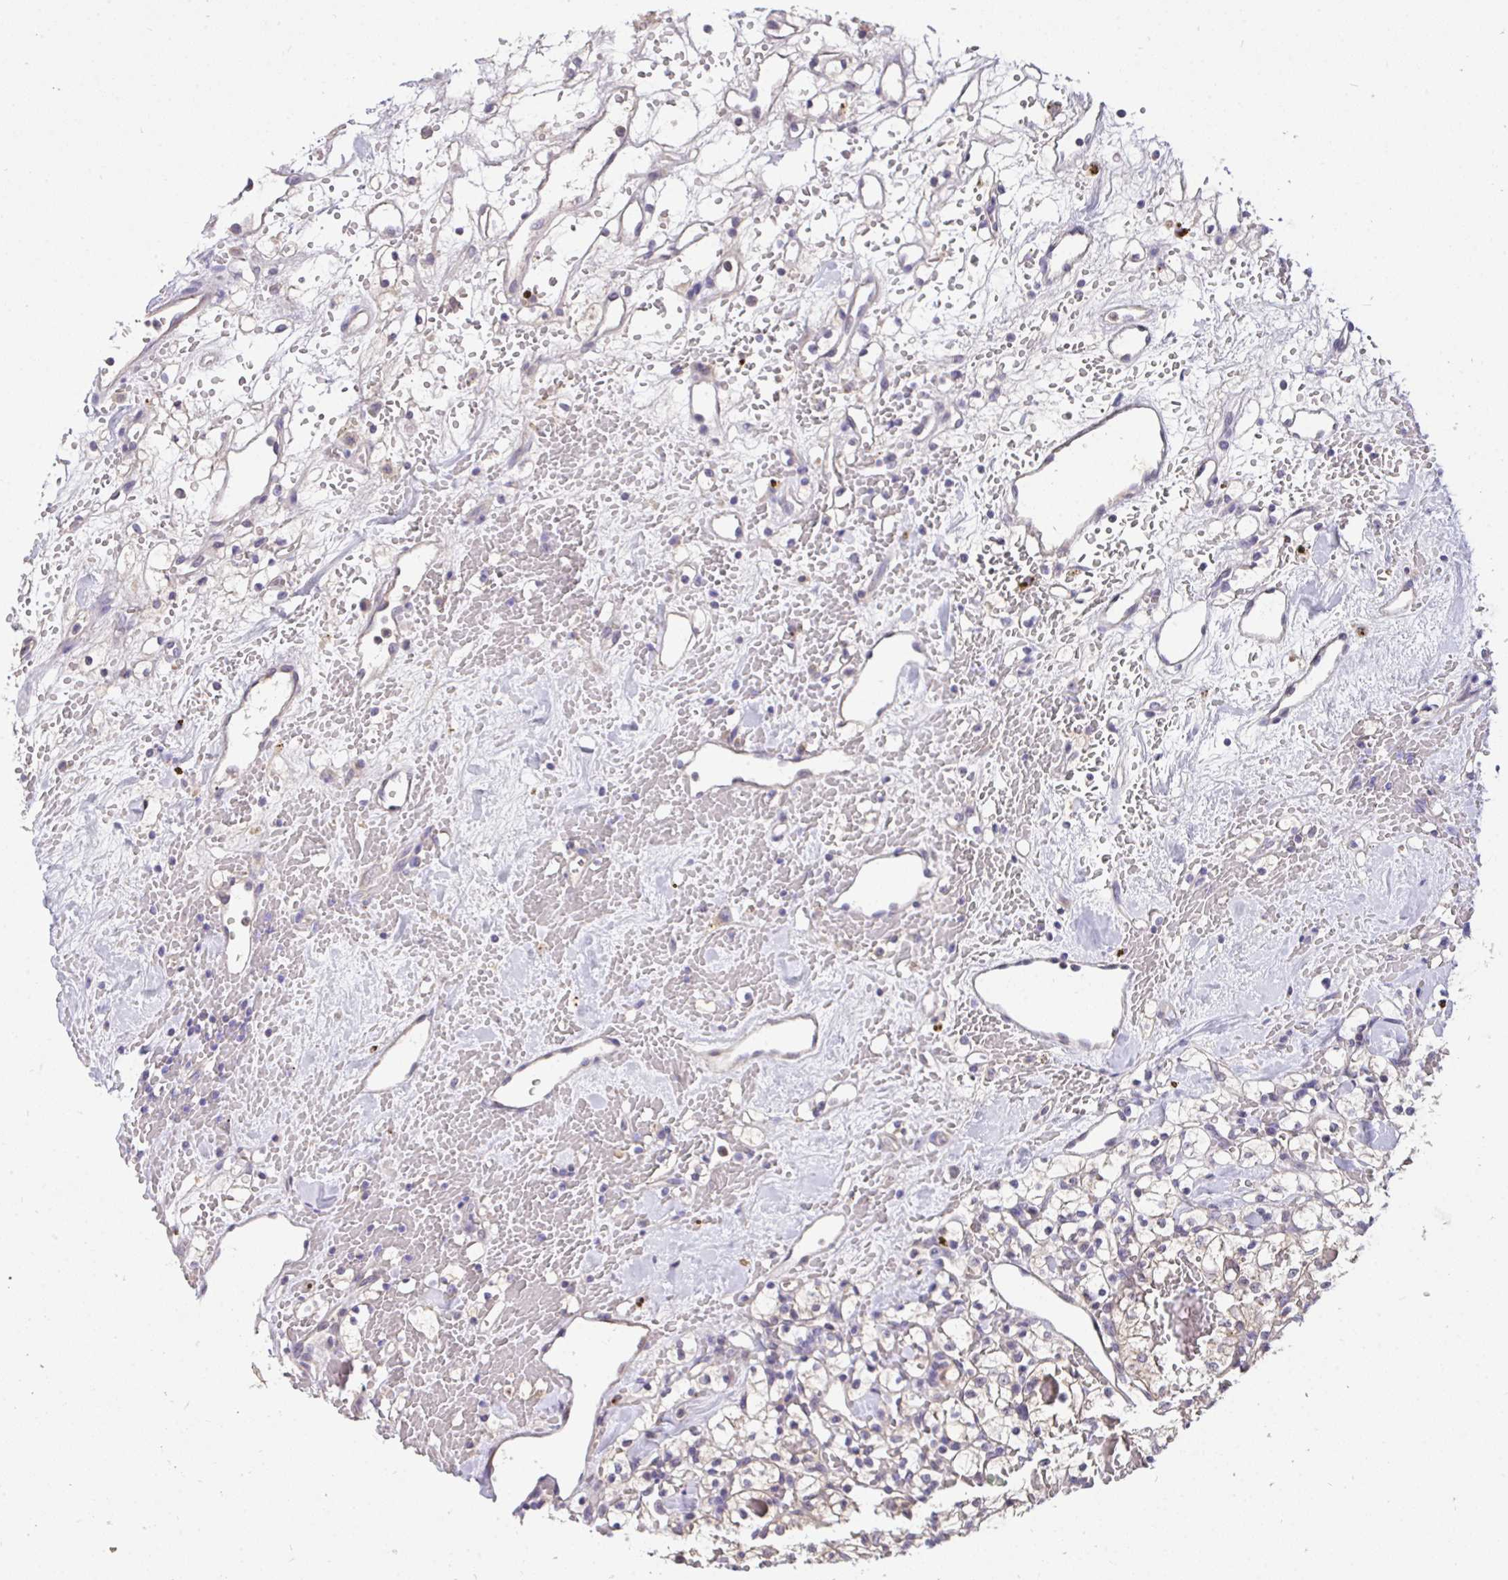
{"staining": {"intensity": "weak", "quantity": "25%-75%", "location": "cytoplasmic/membranous"}, "tissue": "renal cancer", "cell_type": "Tumor cells", "image_type": "cancer", "snomed": [{"axis": "morphology", "description": "Adenocarcinoma, NOS"}, {"axis": "topography", "description": "Kidney"}], "caption": "The photomicrograph displays immunohistochemical staining of renal cancer. There is weak cytoplasmic/membranous expression is identified in approximately 25%-75% of tumor cells.", "gene": "C19orf54", "patient": {"sex": "female", "age": 60}}